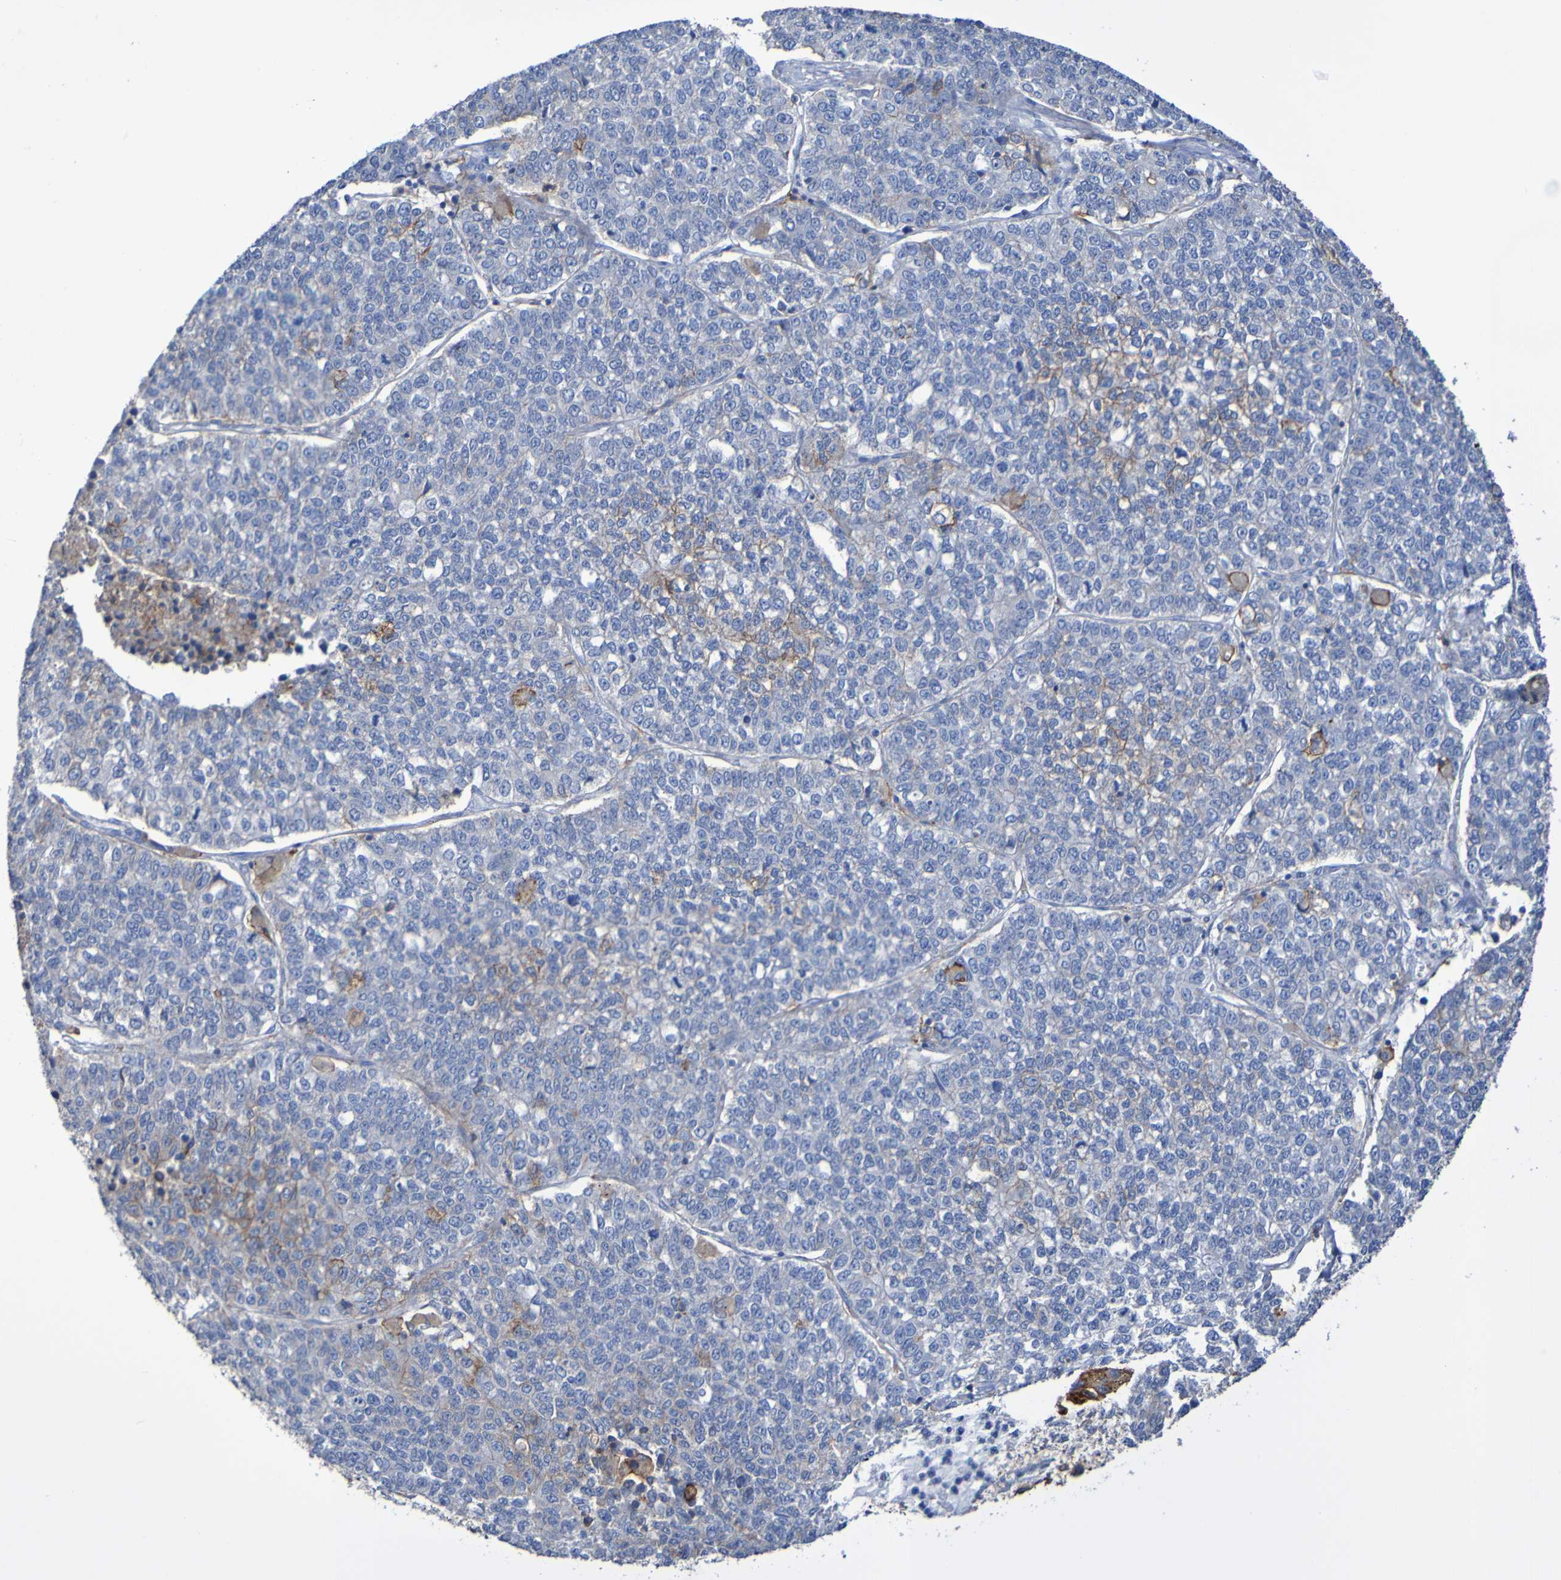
{"staining": {"intensity": "moderate", "quantity": "<25%", "location": "cytoplasmic/membranous"}, "tissue": "lung cancer", "cell_type": "Tumor cells", "image_type": "cancer", "snomed": [{"axis": "morphology", "description": "Adenocarcinoma, NOS"}, {"axis": "topography", "description": "Lung"}], "caption": "This micrograph exhibits lung cancer stained with IHC to label a protein in brown. The cytoplasmic/membranous of tumor cells show moderate positivity for the protein. Nuclei are counter-stained blue.", "gene": "SLC3A2", "patient": {"sex": "male", "age": 49}}